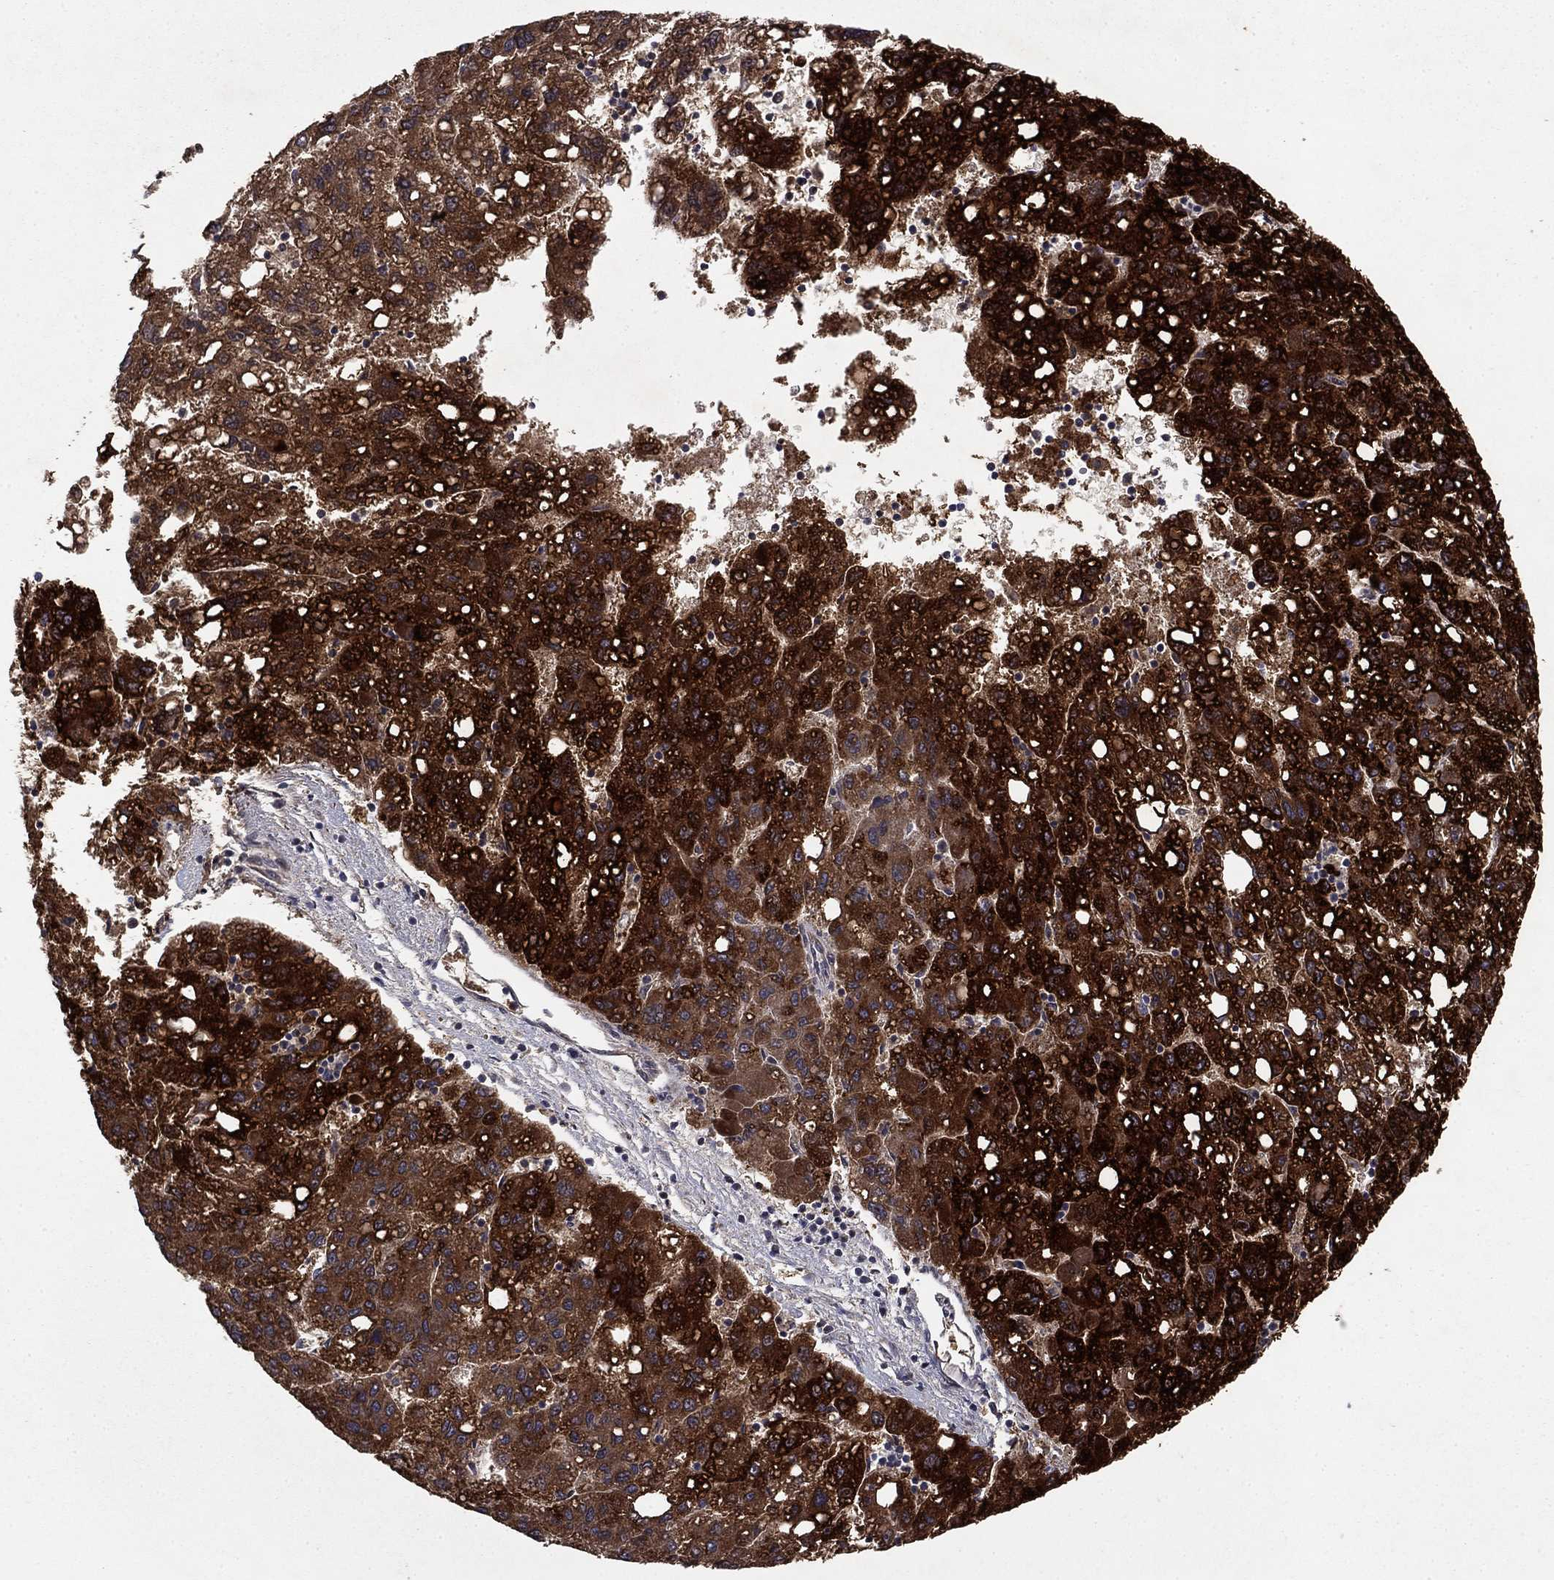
{"staining": {"intensity": "strong", "quantity": ">75%", "location": "cytoplasmic/membranous"}, "tissue": "liver cancer", "cell_type": "Tumor cells", "image_type": "cancer", "snomed": [{"axis": "morphology", "description": "Carcinoma, Hepatocellular, NOS"}, {"axis": "topography", "description": "Liver"}], "caption": "Protein analysis of liver cancer (hepatocellular carcinoma) tissue exhibits strong cytoplasmic/membranous positivity in approximately >75% of tumor cells. (Brightfield microscopy of DAB IHC at high magnification).", "gene": "DHRS1", "patient": {"sex": "female", "age": 82}}